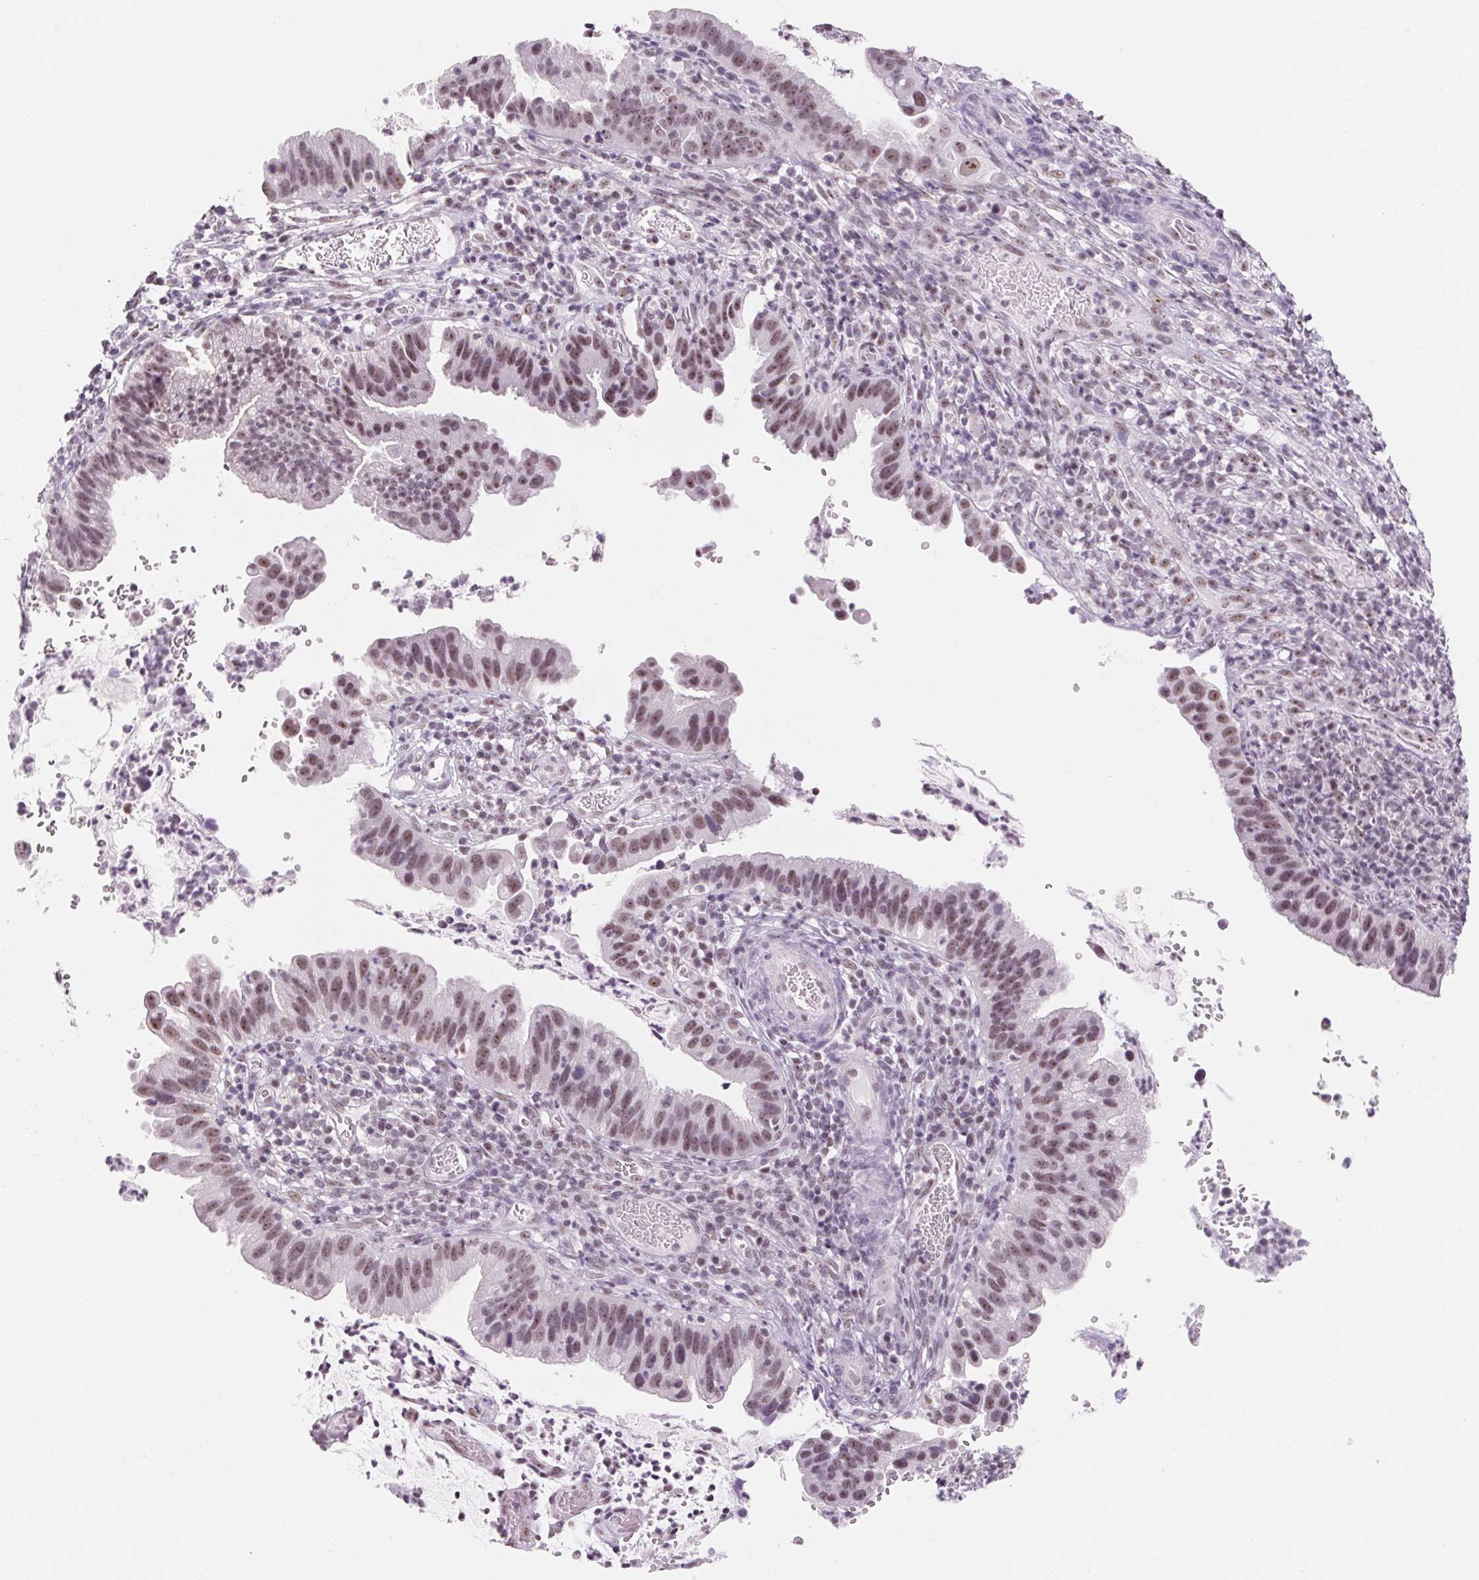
{"staining": {"intensity": "weak", "quantity": ">75%", "location": "nuclear"}, "tissue": "cervical cancer", "cell_type": "Tumor cells", "image_type": "cancer", "snomed": [{"axis": "morphology", "description": "Adenocarcinoma, NOS"}, {"axis": "topography", "description": "Cervix"}], "caption": "Protein staining of cervical cancer (adenocarcinoma) tissue exhibits weak nuclear expression in about >75% of tumor cells.", "gene": "ZIC4", "patient": {"sex": "female", "age": 34}}